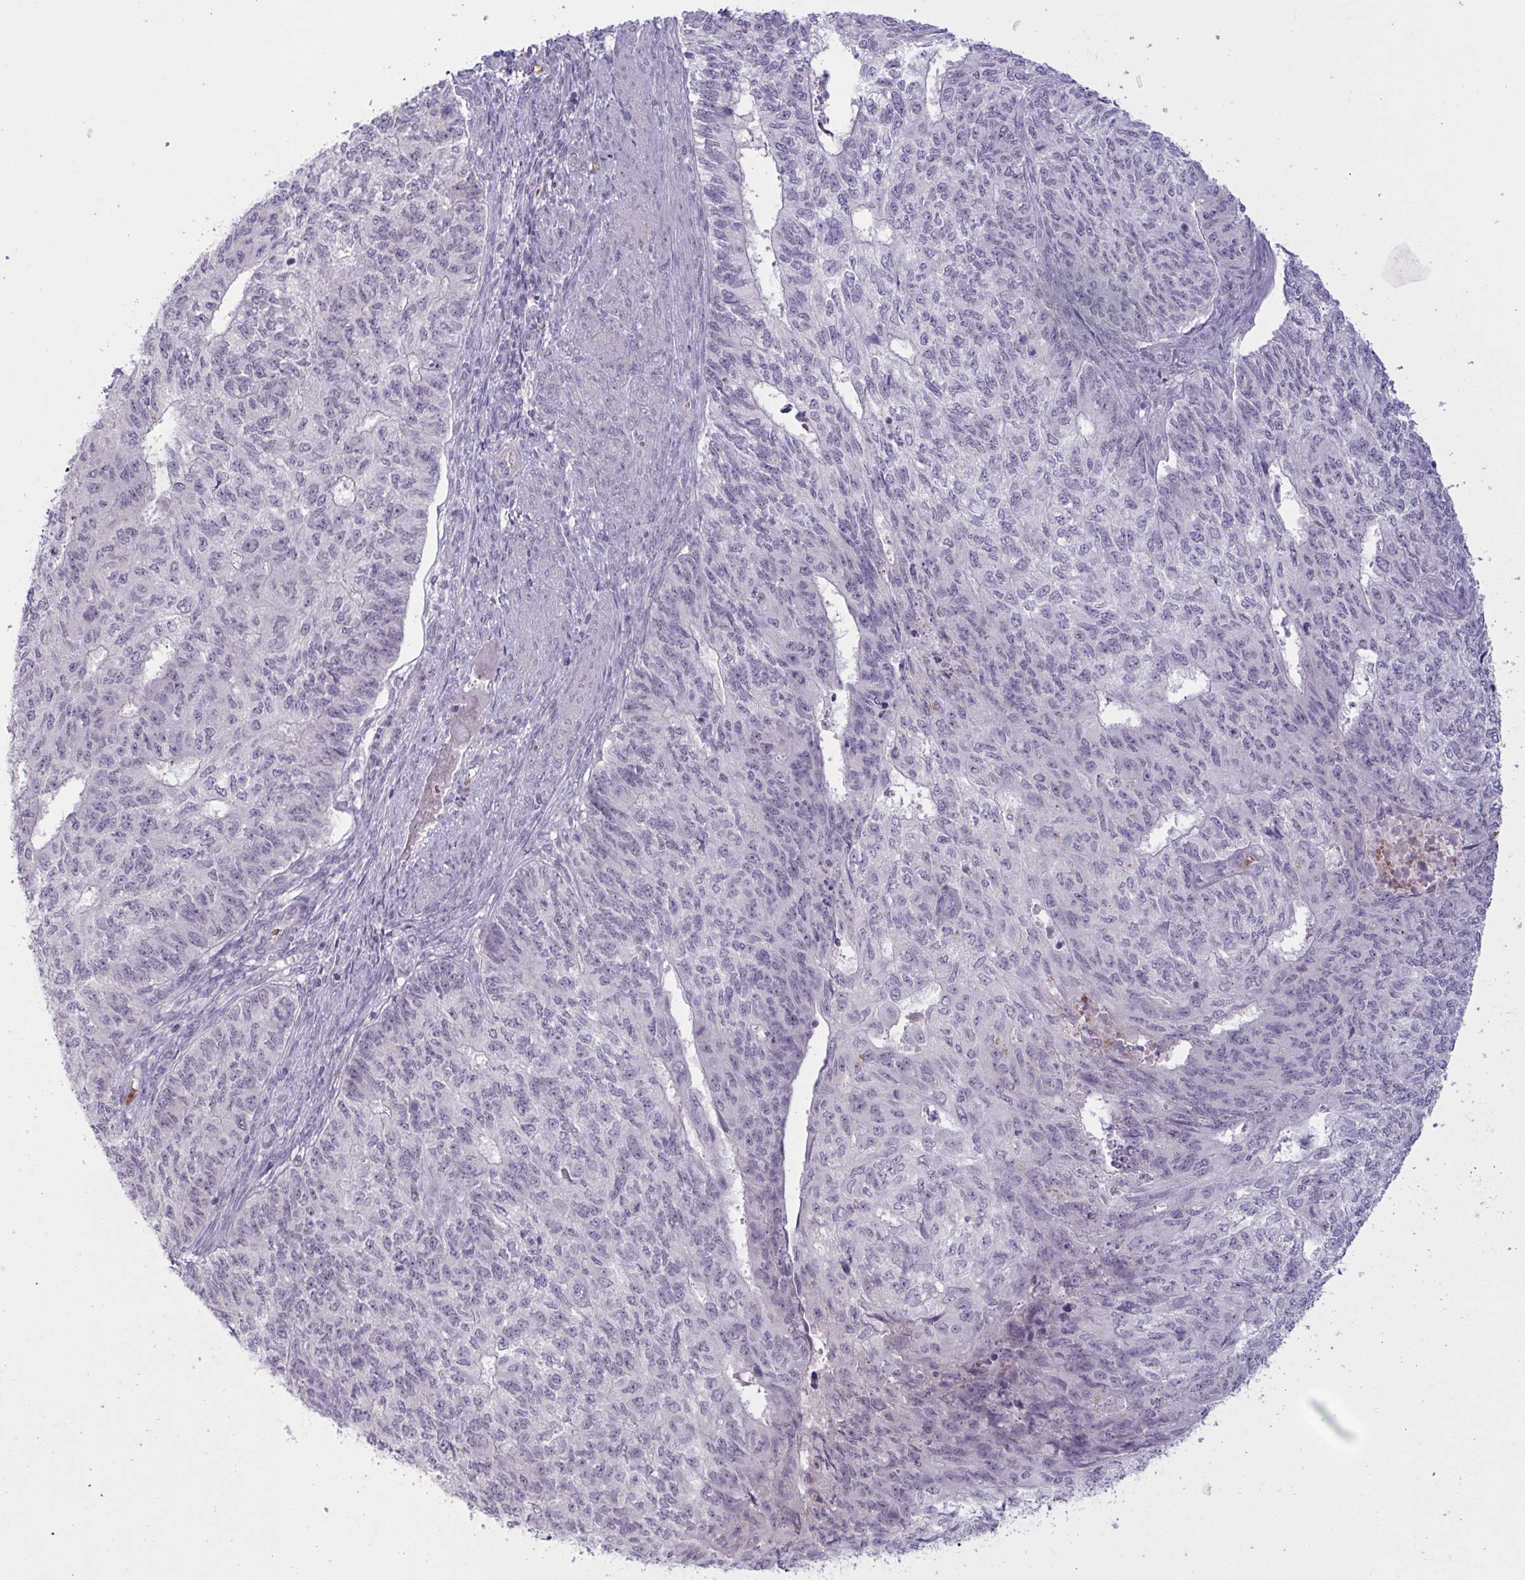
{"staining": {"intensity": "weak", "quantity": "<25%", "location": "cytoplasmic/membranous"}, "tissue": "endometrial cancer", "cell_type": "Tumor cells", "image_type": "cancer", "snomed": [{"axis": "morphology", "description": "Adenocarcinoma, NOS"}, {"axis": "topography", "description": "Endometrium"}], "caption": "High power microscopy image of an immunohistochemistry (IHC) micrograph of adenocarcinoma (endometrial), revealing no significant positivity in tumor cells.", "gene": "RFPL4B", "patient": {"sex": "female", "age": 32}}